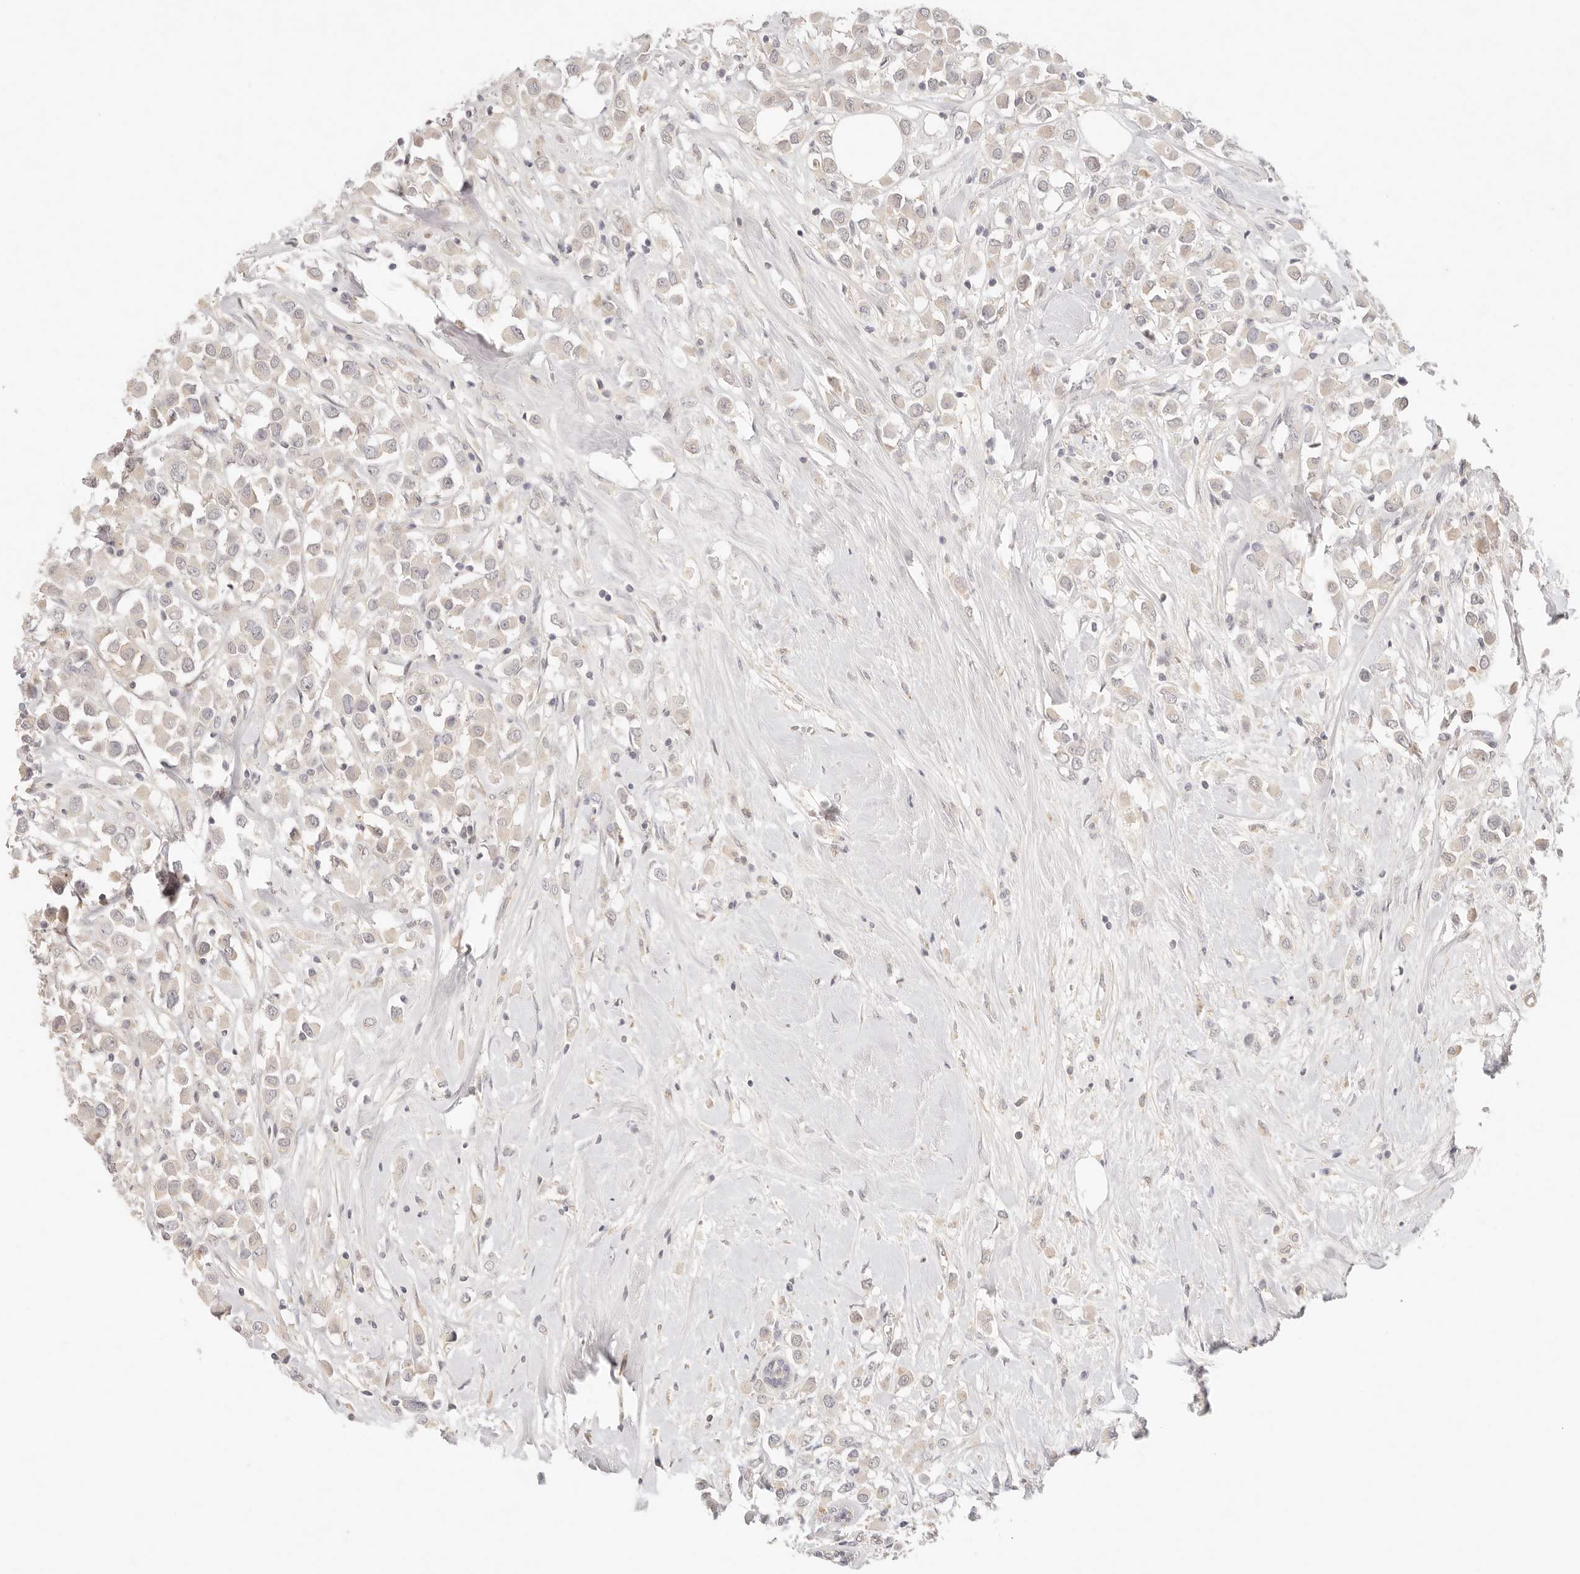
{"staining": {"intensity": "weak", "quantity": "<25%", "location": "cytoplasmic/membranous"}, "tissue": "breast cancer", "cell_type": "Tumor cells", "image_type": "cancer", "snomed": [{"axis": "morphology", "description": "Duct carcinoma"}, {"axis": "topography", "description": "Breast"}], "caption": "This is an immunohistochemistry histopathology image of human breast invasive ductal carcinoma. There is no staining in tumor cells.", "gene": "CEP120", "patient": {"sex": "female", "age": 61}}